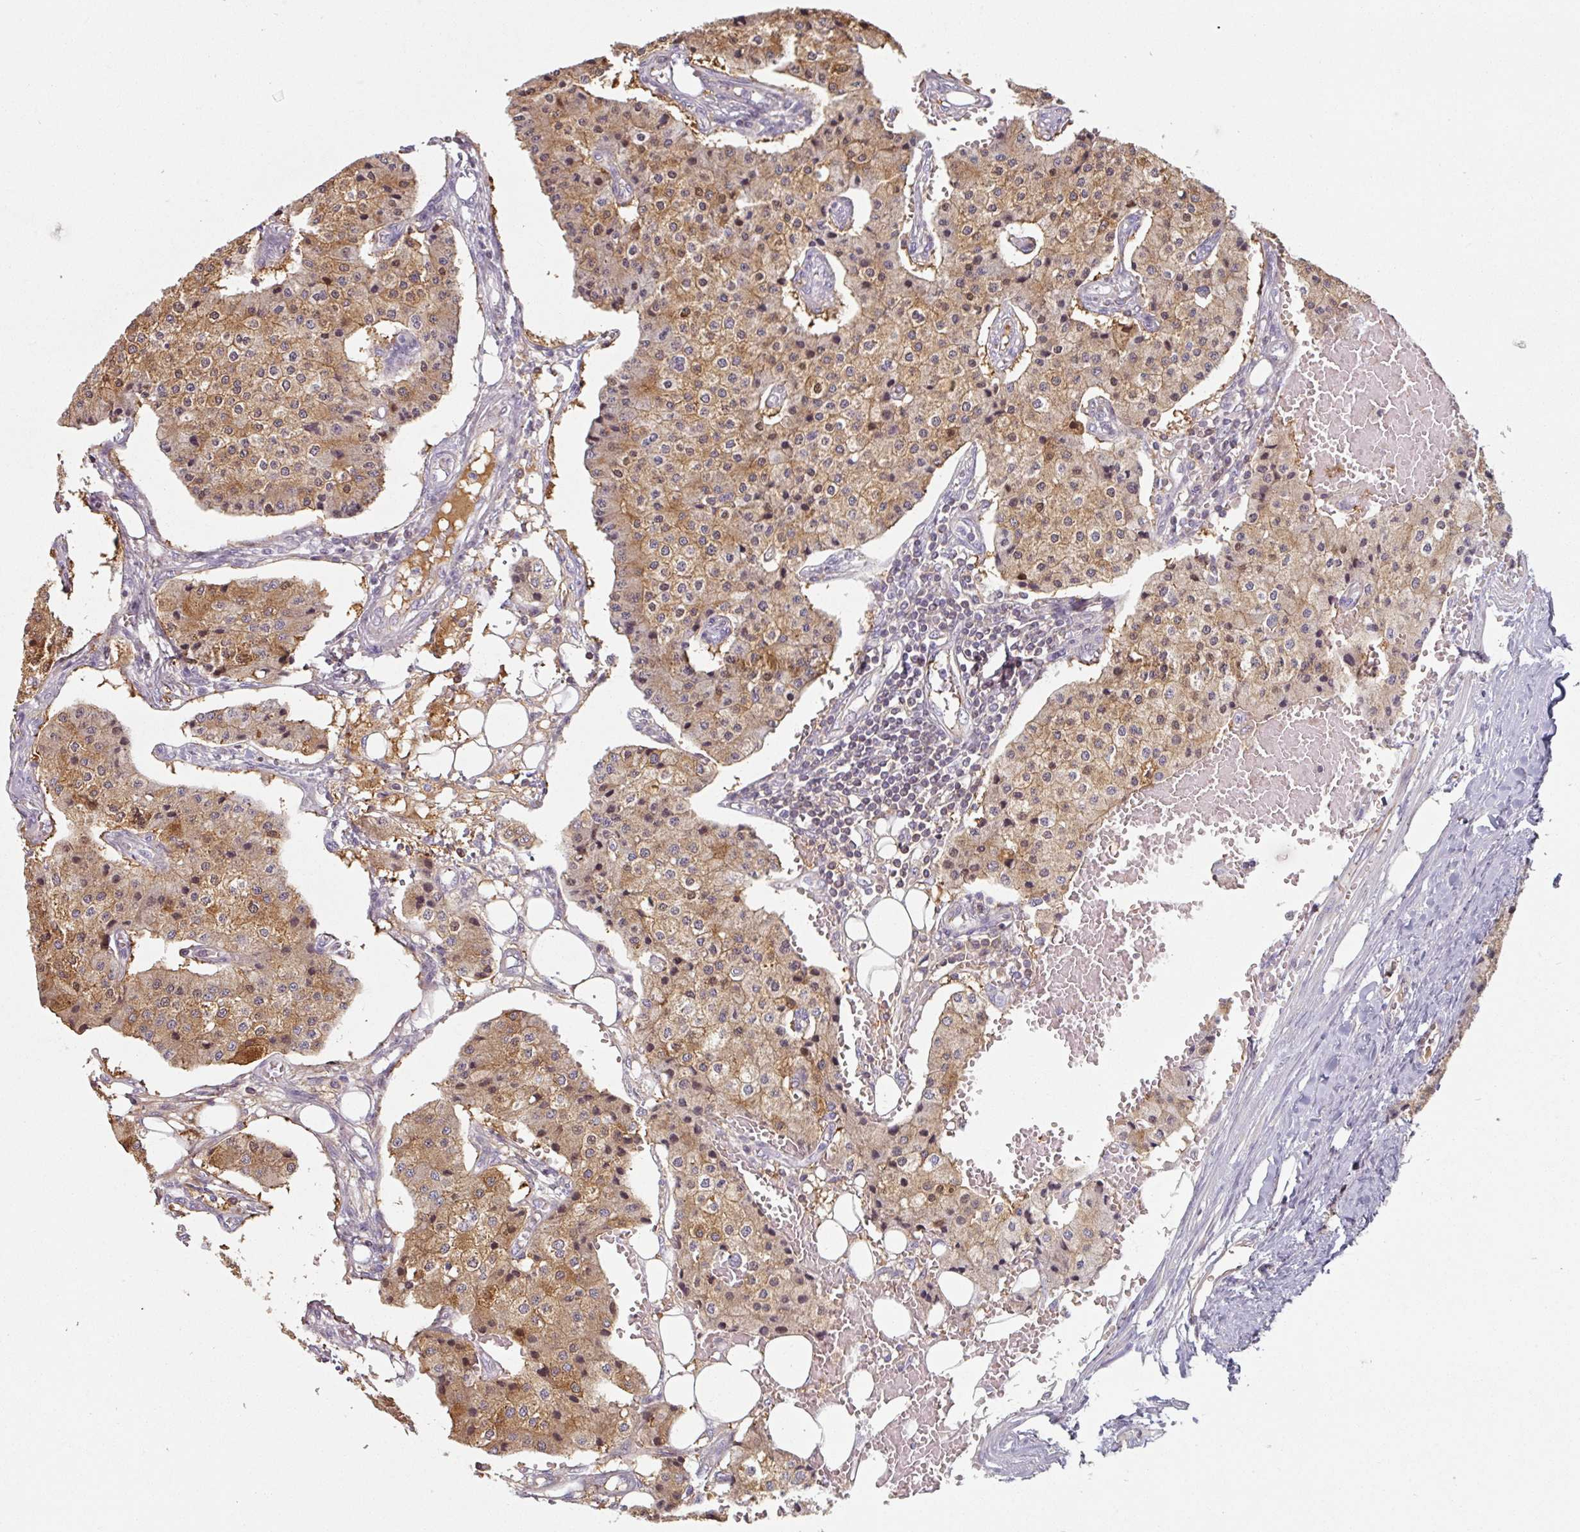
{"staining": {"intensity": "moderate", "quantity": ">75%", "location": "cytoplasmic/membranous"}, "tissue": "carcinoid", "cell_type": "Tumor cells", "image_type": "cancer", "snomed": [{"axis": "morphology", "description": "Carcinoid, malignant, NOS"}, {"axis": "topography", "description": "Colon"}], "caption": "A medium amount of moderate cytoplasmic/membranous positivity is appreciated in approximately >75% of tumor cells in carcinoid tissue.", "gene": "CEP78", "patient": {"sex": "female", "age": 52}}